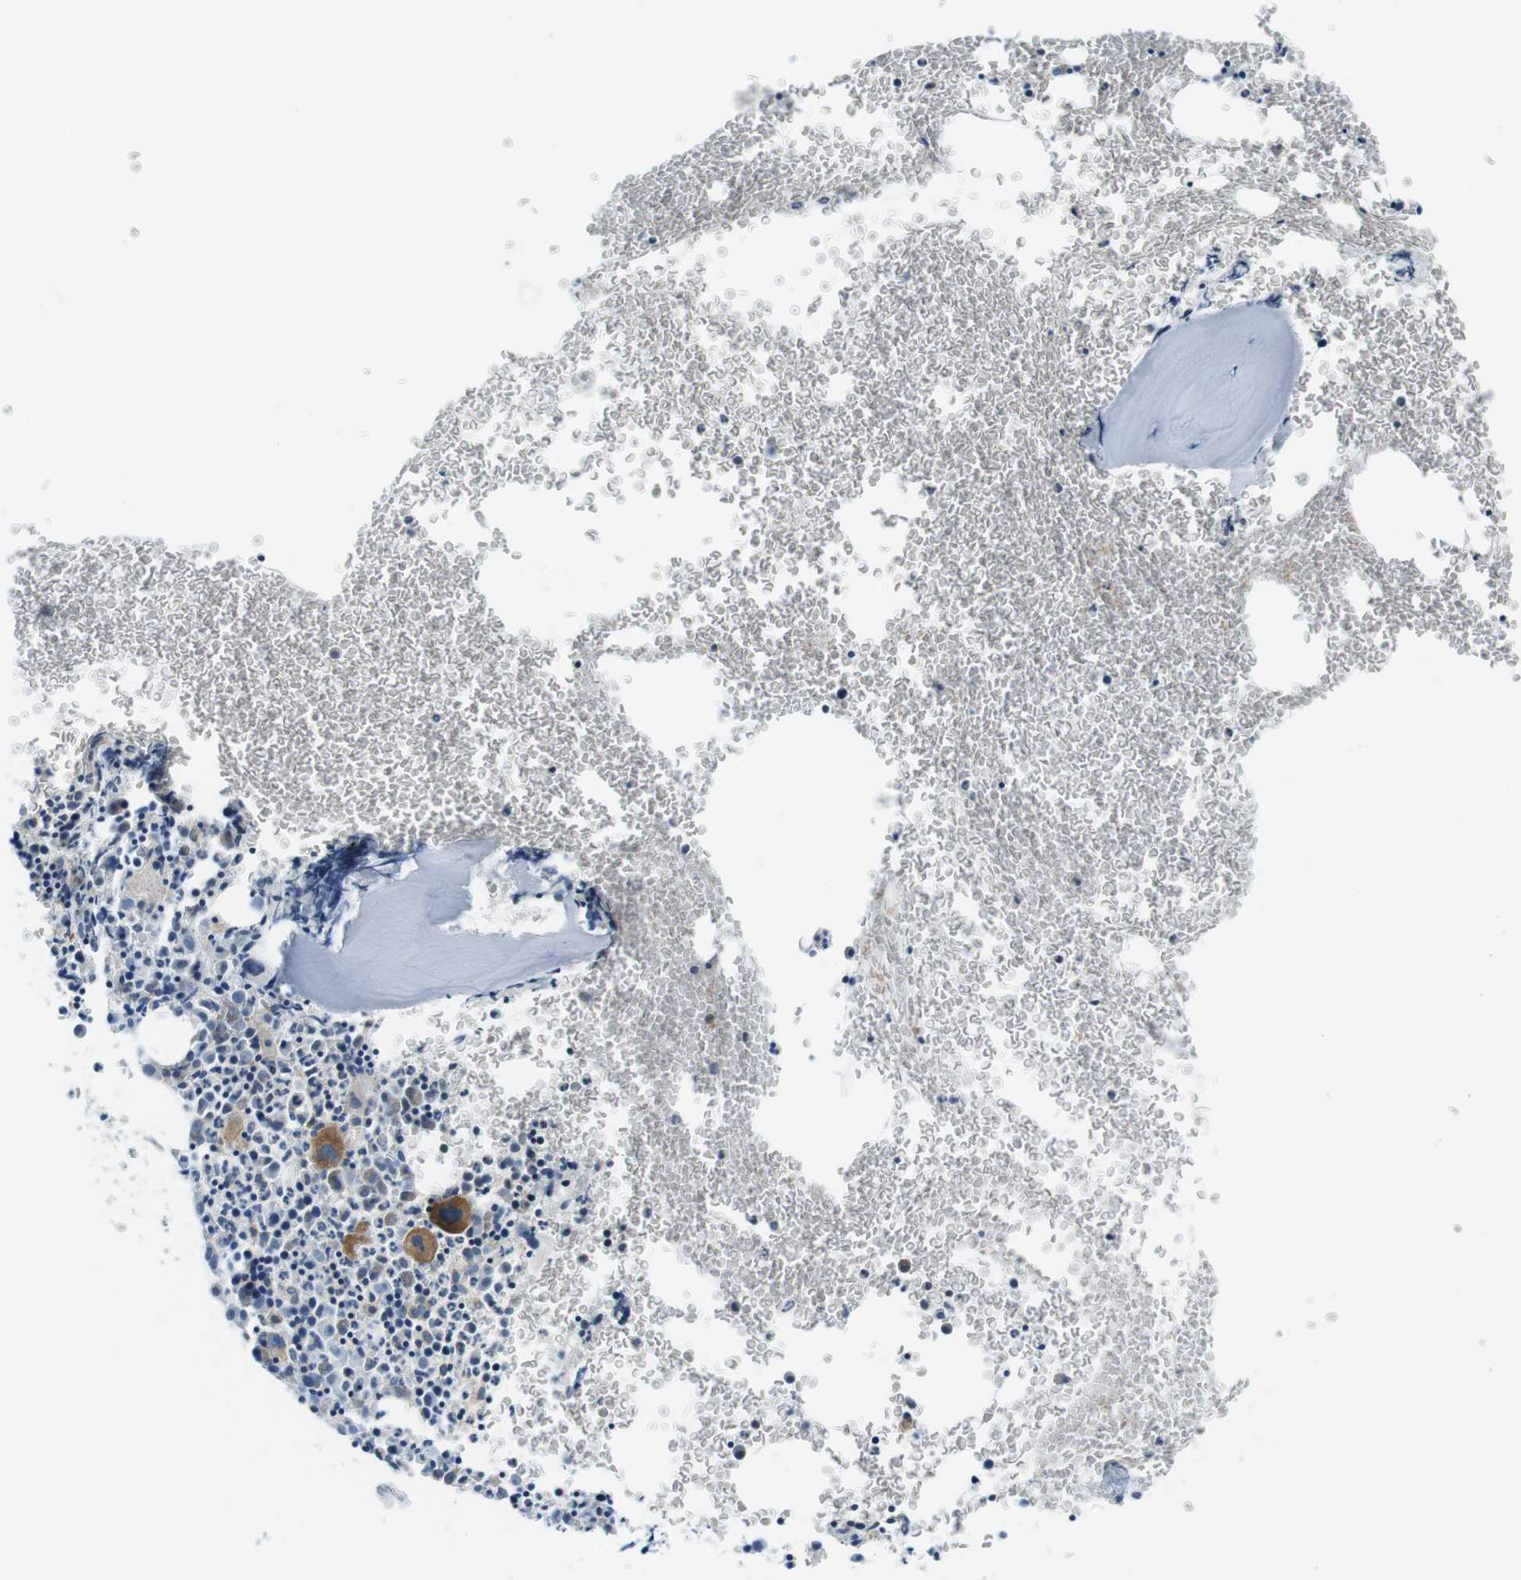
{"staining": {"intensity": "moderate", "quantity": "<25%", "location": "cytoplasmic/membranous"}, "tissue": "bone marrow", "cell_type": "Hematopoietic cells", "image_type": "normal", "snomed": [{"axis": "morphology", "description": "Normal tissue, NOS"}, {"axis": "morphology", "description": "Inflammation, NOS"}, {"axis": "topography", "description": "Bone marrow"}], "caption": "The histopathology image displays staining of benign bone marrow, revealing moderate cytoplasmic/membranous protein staining (brown color) within hematopoietic cells.", "gene": "EIF2B5", "patient": {"sex": "female", "age": 56}}